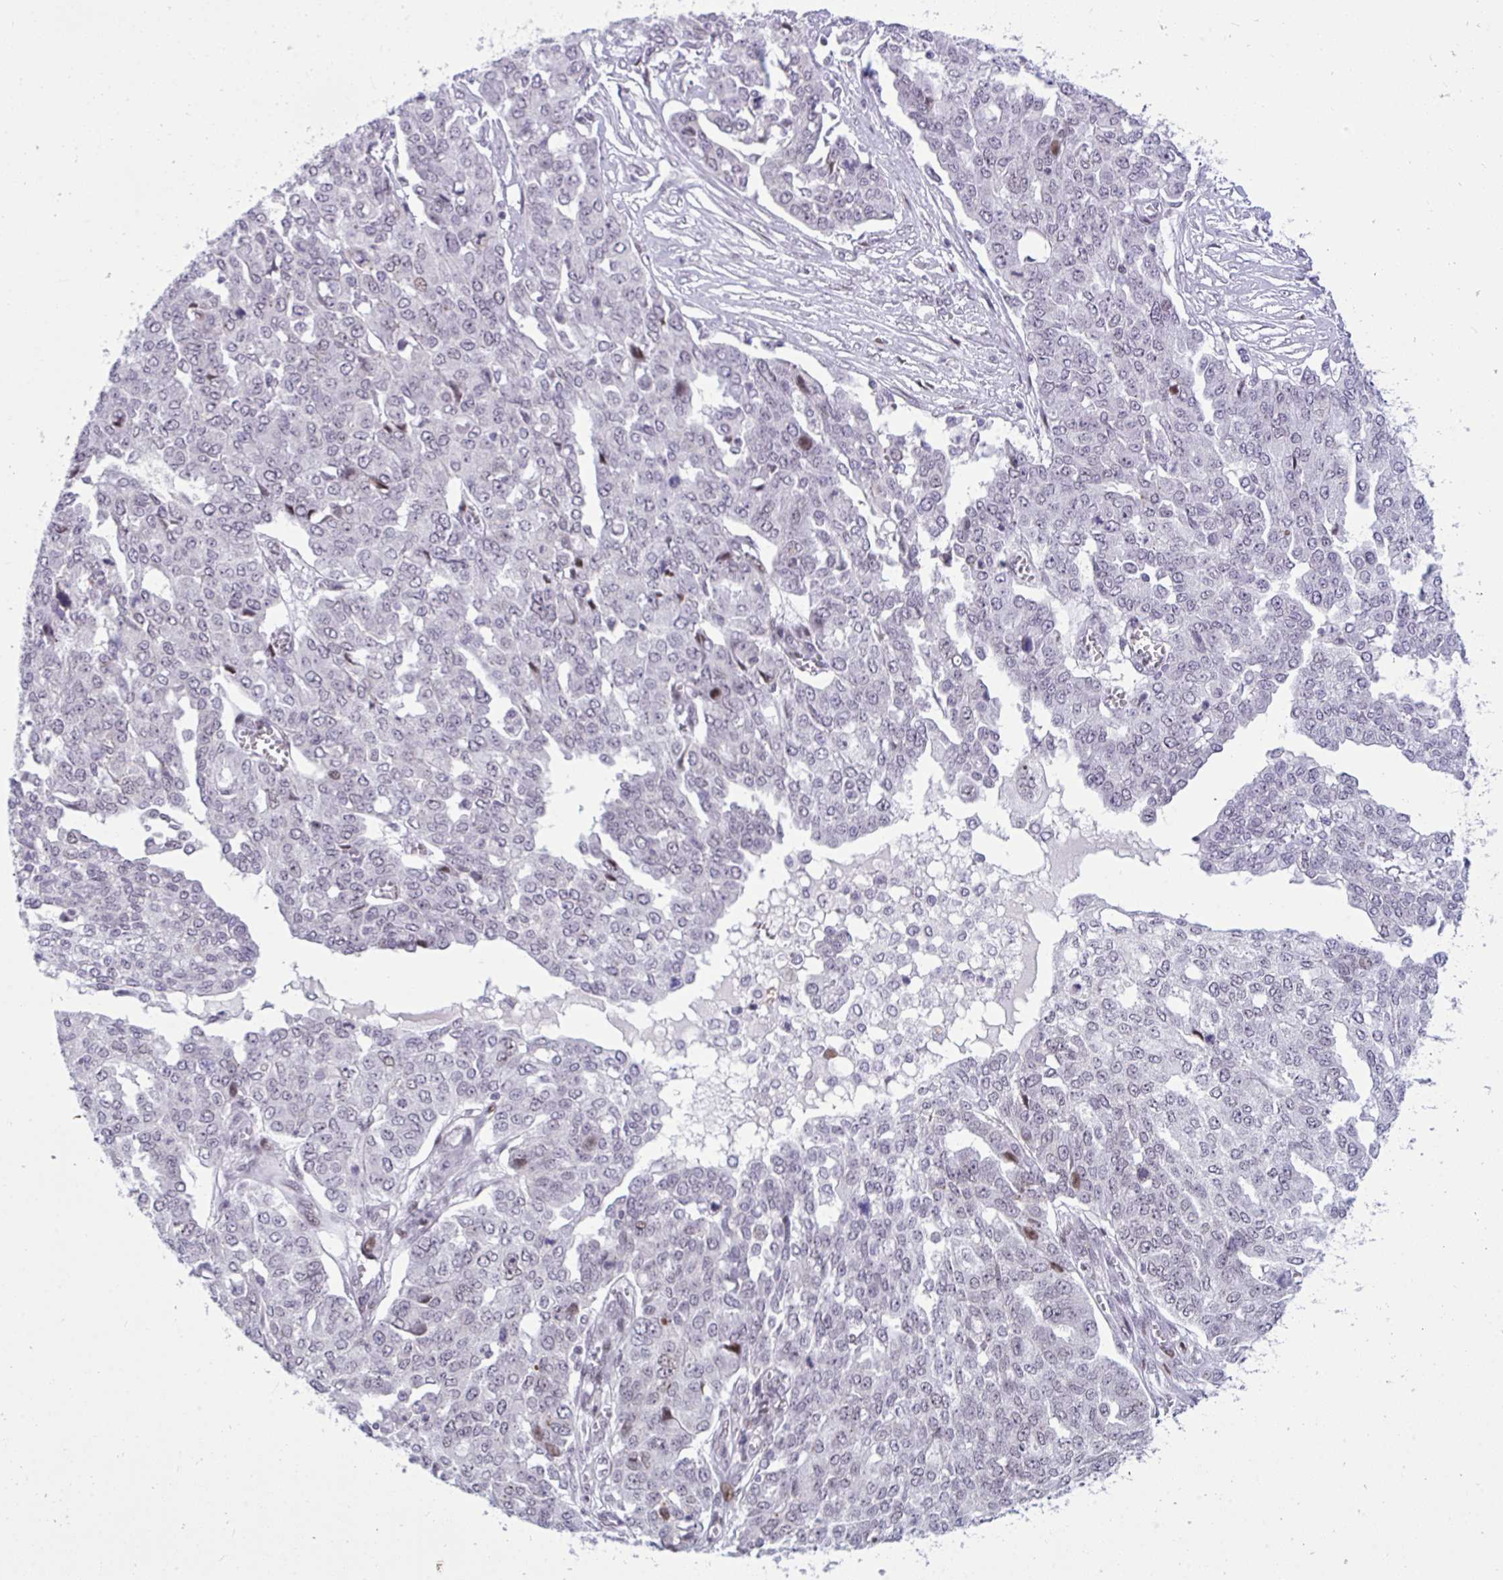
{"staining": {"intensity": "negative", "quantity": "none", "location": "none"}, "tissue": "ovarian cancer", "cell_type": "Tumor cells", "image_type": "cancer", "snomed": [{"axis": "morphology", "description": "Cystadenocarcinoma, serous, NOS"}, {"axis": "topography", "description": "Soft tissue"}, {"axis": "topography", "description": "Ovary"}], "caption": "This is an immunohistochemistry histopathology image of ovarian cancer (serous cystadenocarcinoma). There is no positivity in tumor cells.", "gene": "ZFHX3", "patient": {"sex": "female", "age": 57}}